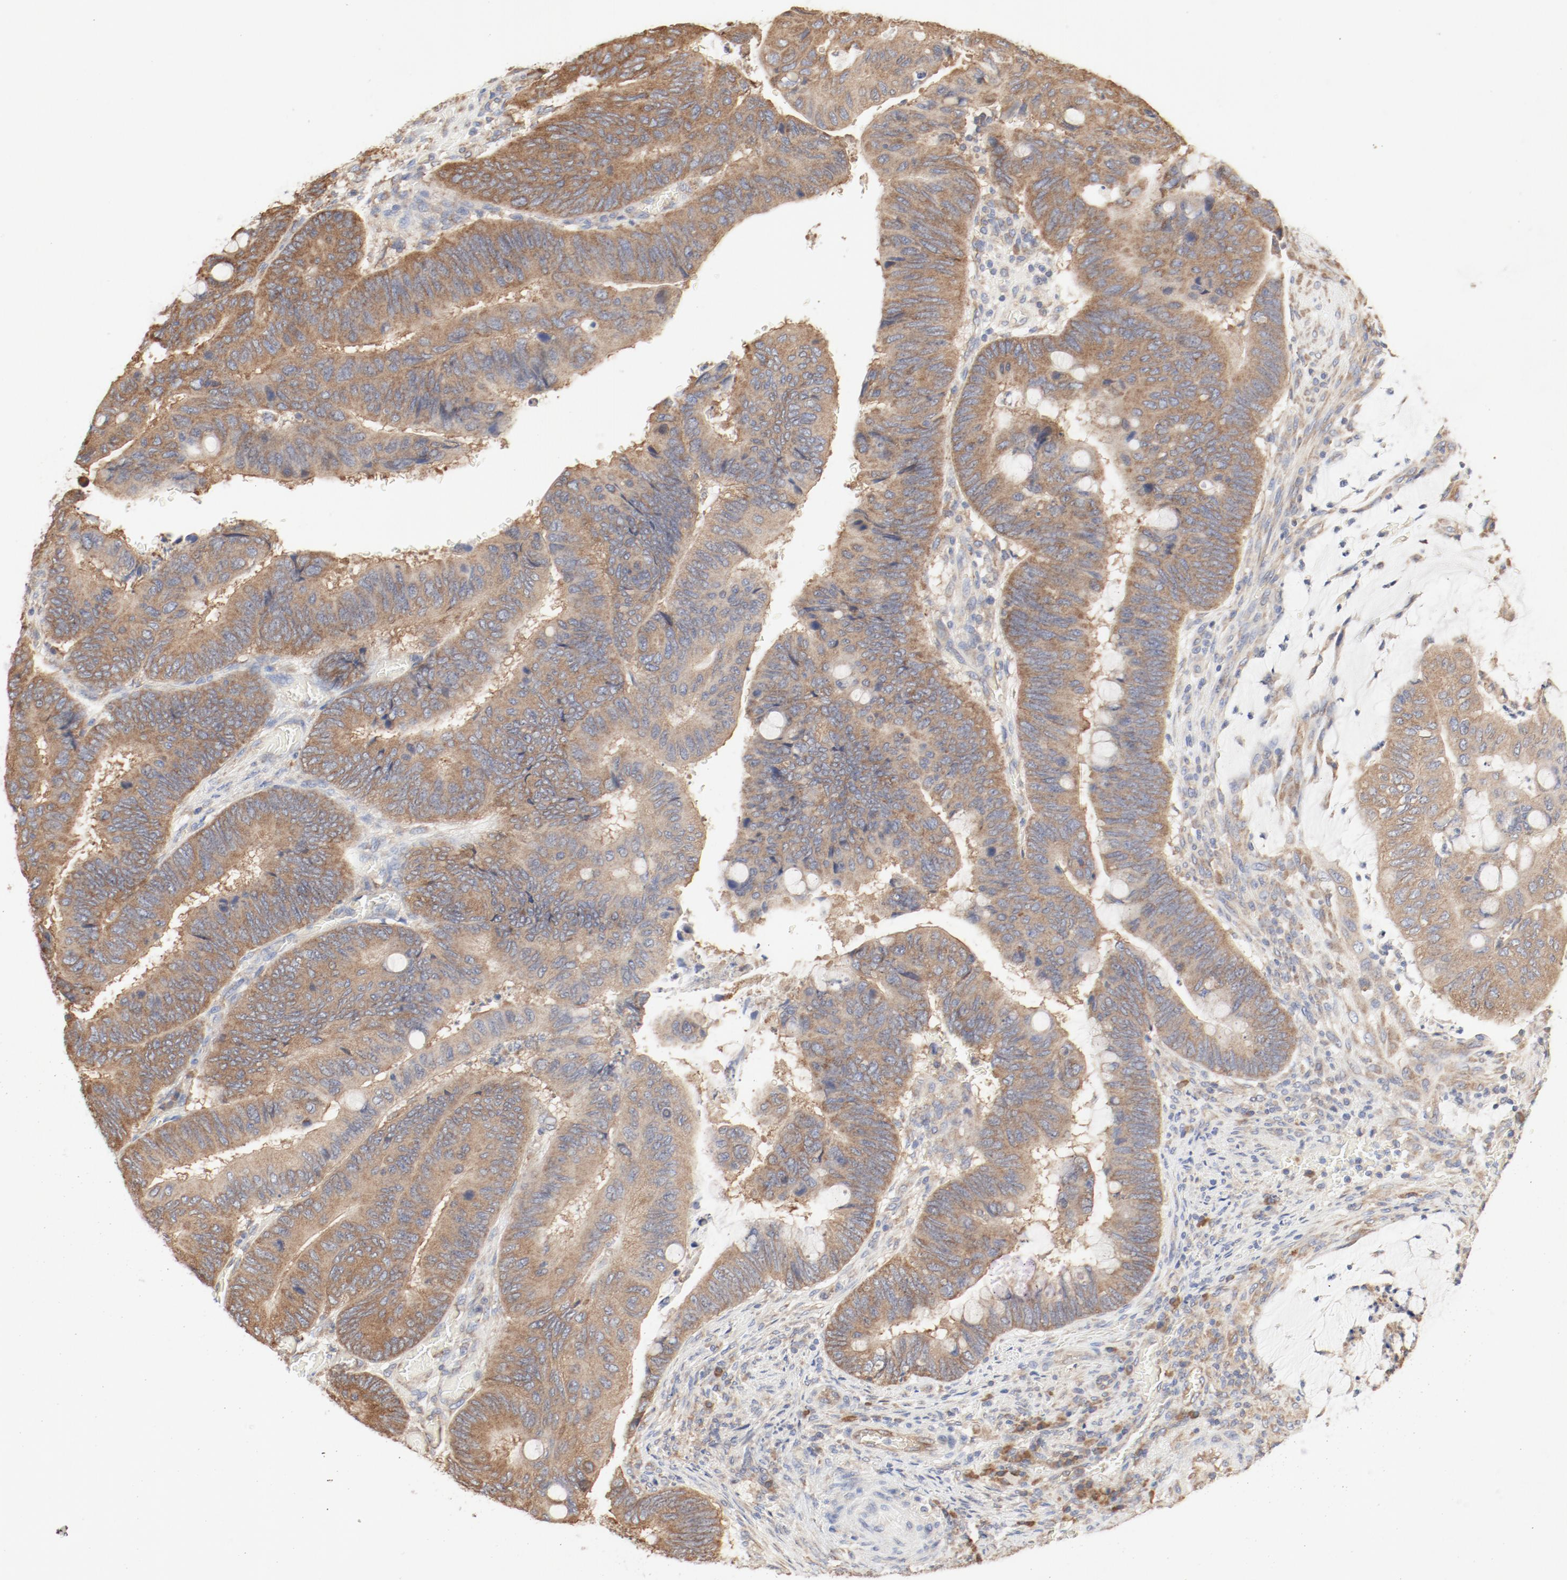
{"staining": {"intensity": "moderate", "quantity": ">75%", "location": "cytoplasmic/membranous"}, "tissue": "colorectal cancer", "cell_type": "Tumor cells", "image_type": "cancer", "snomed": [{"axis": "morphology", "description": "Normal tissue, NOS"}, {"axis": "morphology", "description": "Adenocarcinoma, NOS"}, {"axis": "topography", "description": "Rectum"}], "caption": "This is a histology image of immunohistochemistry staining of colorectal cancer, which shows moderate expression in the cytoplasmic/membranous of tumor cells.", "gene": "RPS6", "patient": {"sex": "male", "age": 92}}